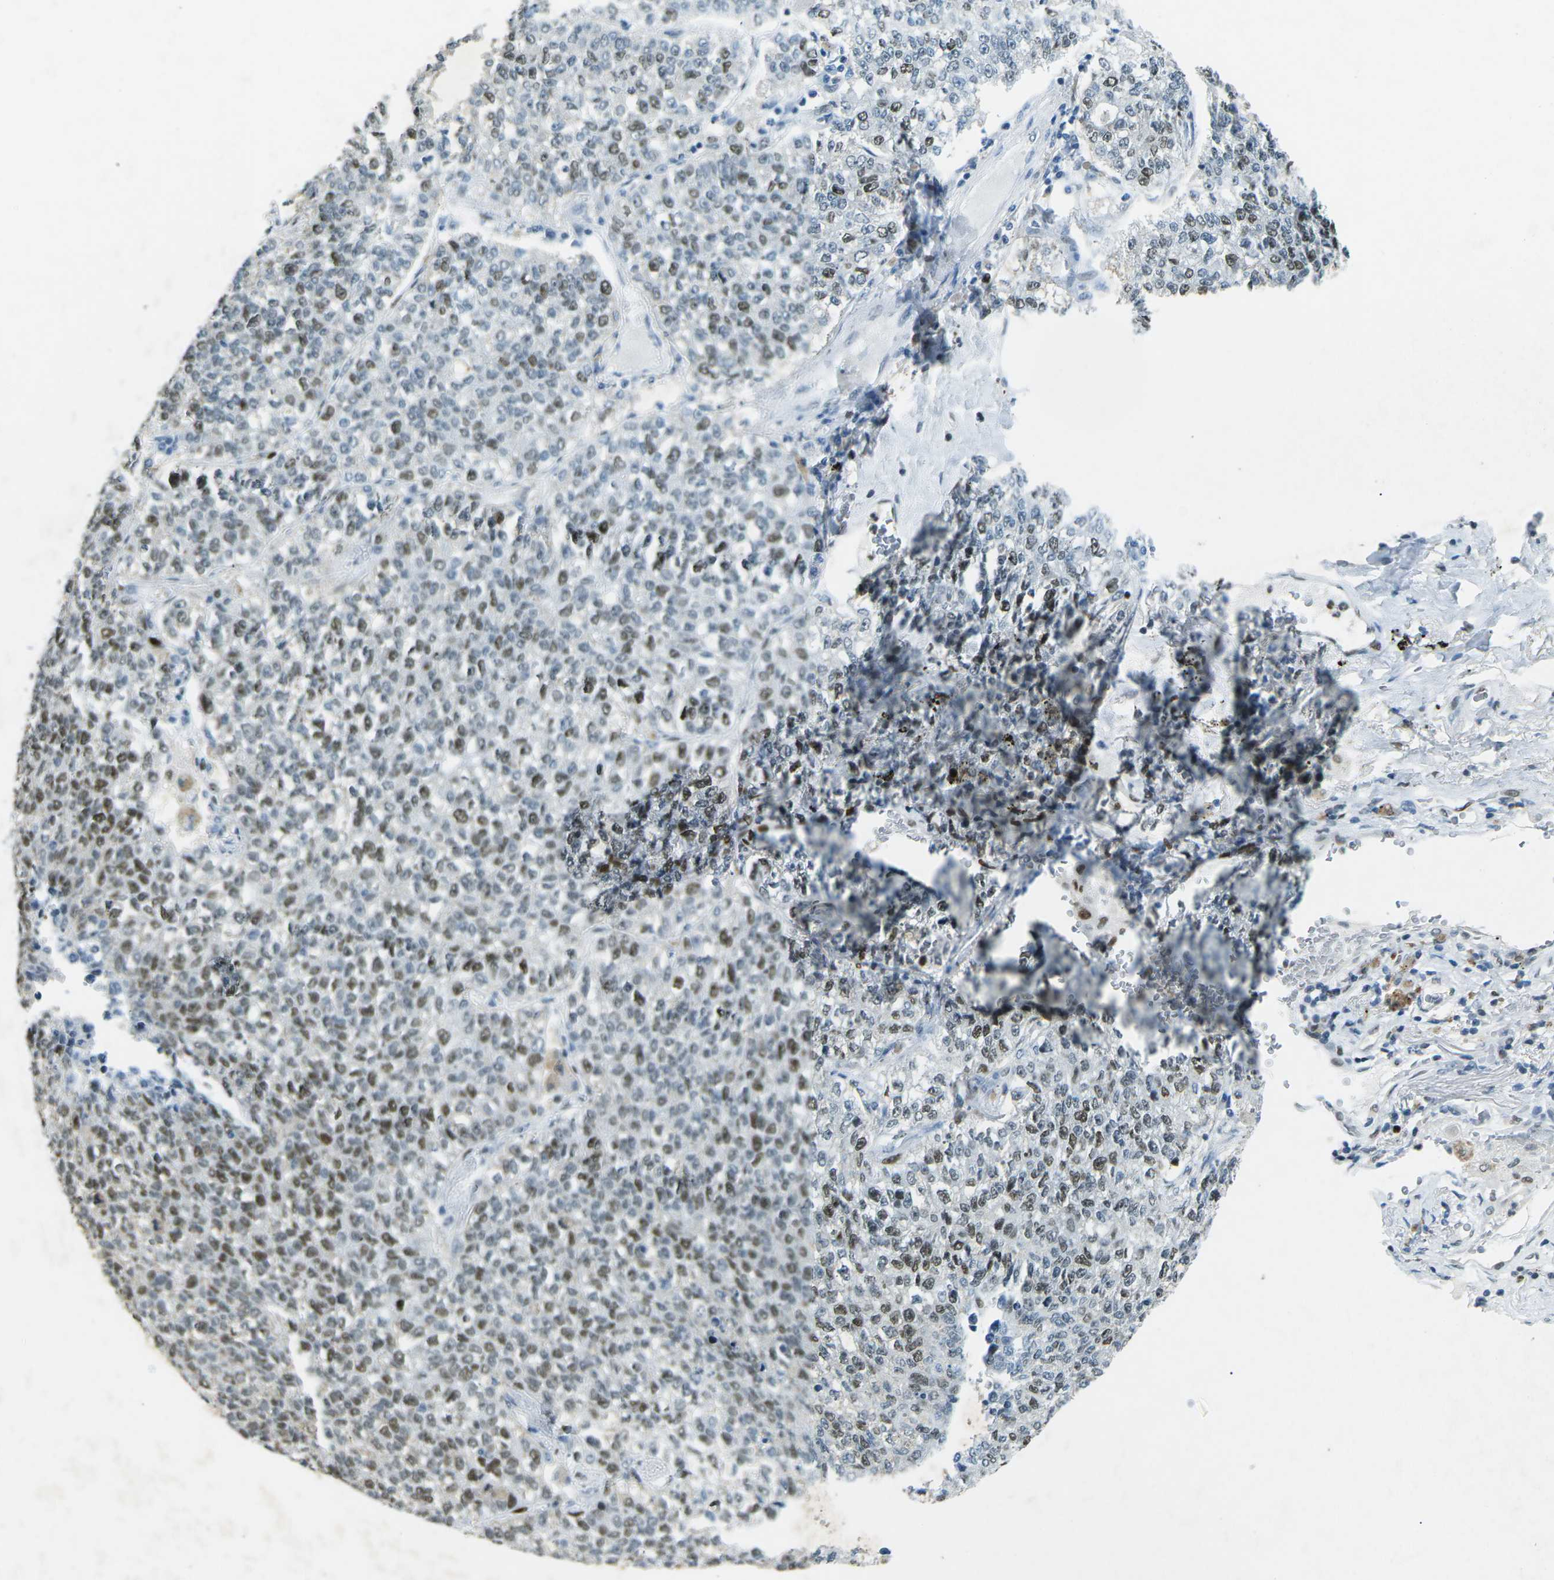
{"staining": {"intensity": "moderate", "quantity": ">75%", "location": "nuclear"}, "tissue": "lung cancer", "cell_type": "Tumor cells", "image_type": "cancer", "snomed": [{"axis": "morphology", "description": "Adenocarcinoma, NOS"}, {"axis": "topography", "description": "Lung"}], "caption": "Immunohistochemical staining of lung cancer (adenocarcinoma) reveals medium levels of moderate nuclear positivity in approximately >75% of tumor cells.", "gene": "RB1", "patient": {"sex": "male", "age": 49}}